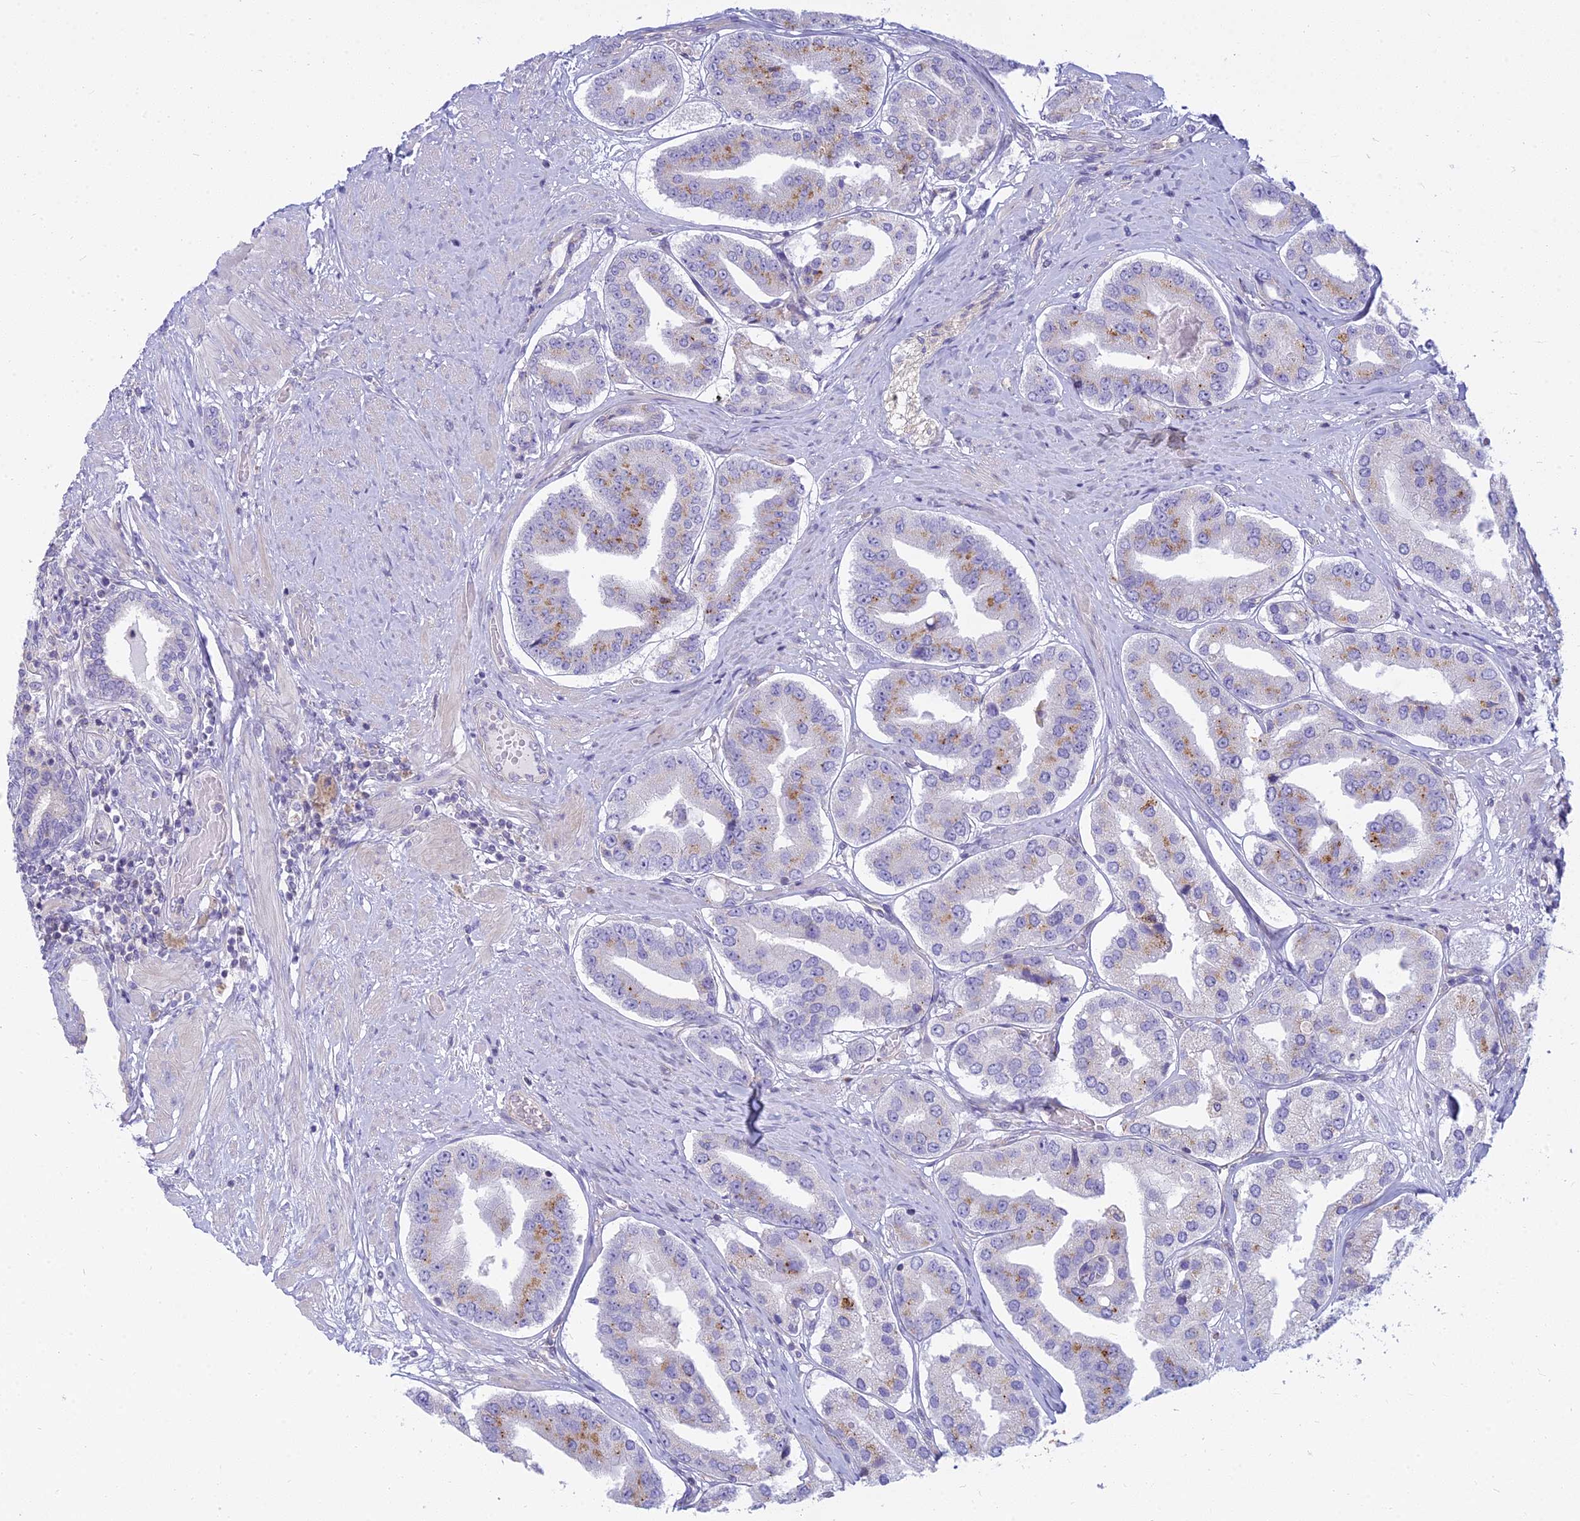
{"staining": {"intensity": "moderate", "quantity": "<25%", "location": "cytoplasmic/membranous"}, "tissue": "prostate cancer", "cell_type": "Tumor cells", "image_type": "cancer", "snomed": [{"axis": "morphology", "description": "Adenocarcinoma, High grade"}, {"axis": "topography", "description": "Prostate"}], "caption": "Human prostate cancer (adenocarcinoma (high-grade)) stained with a protein marker exhibits moderate staining in tumor cells.", "gene": "SMIM24", "patient": {"sex": "male", "age": 63}}